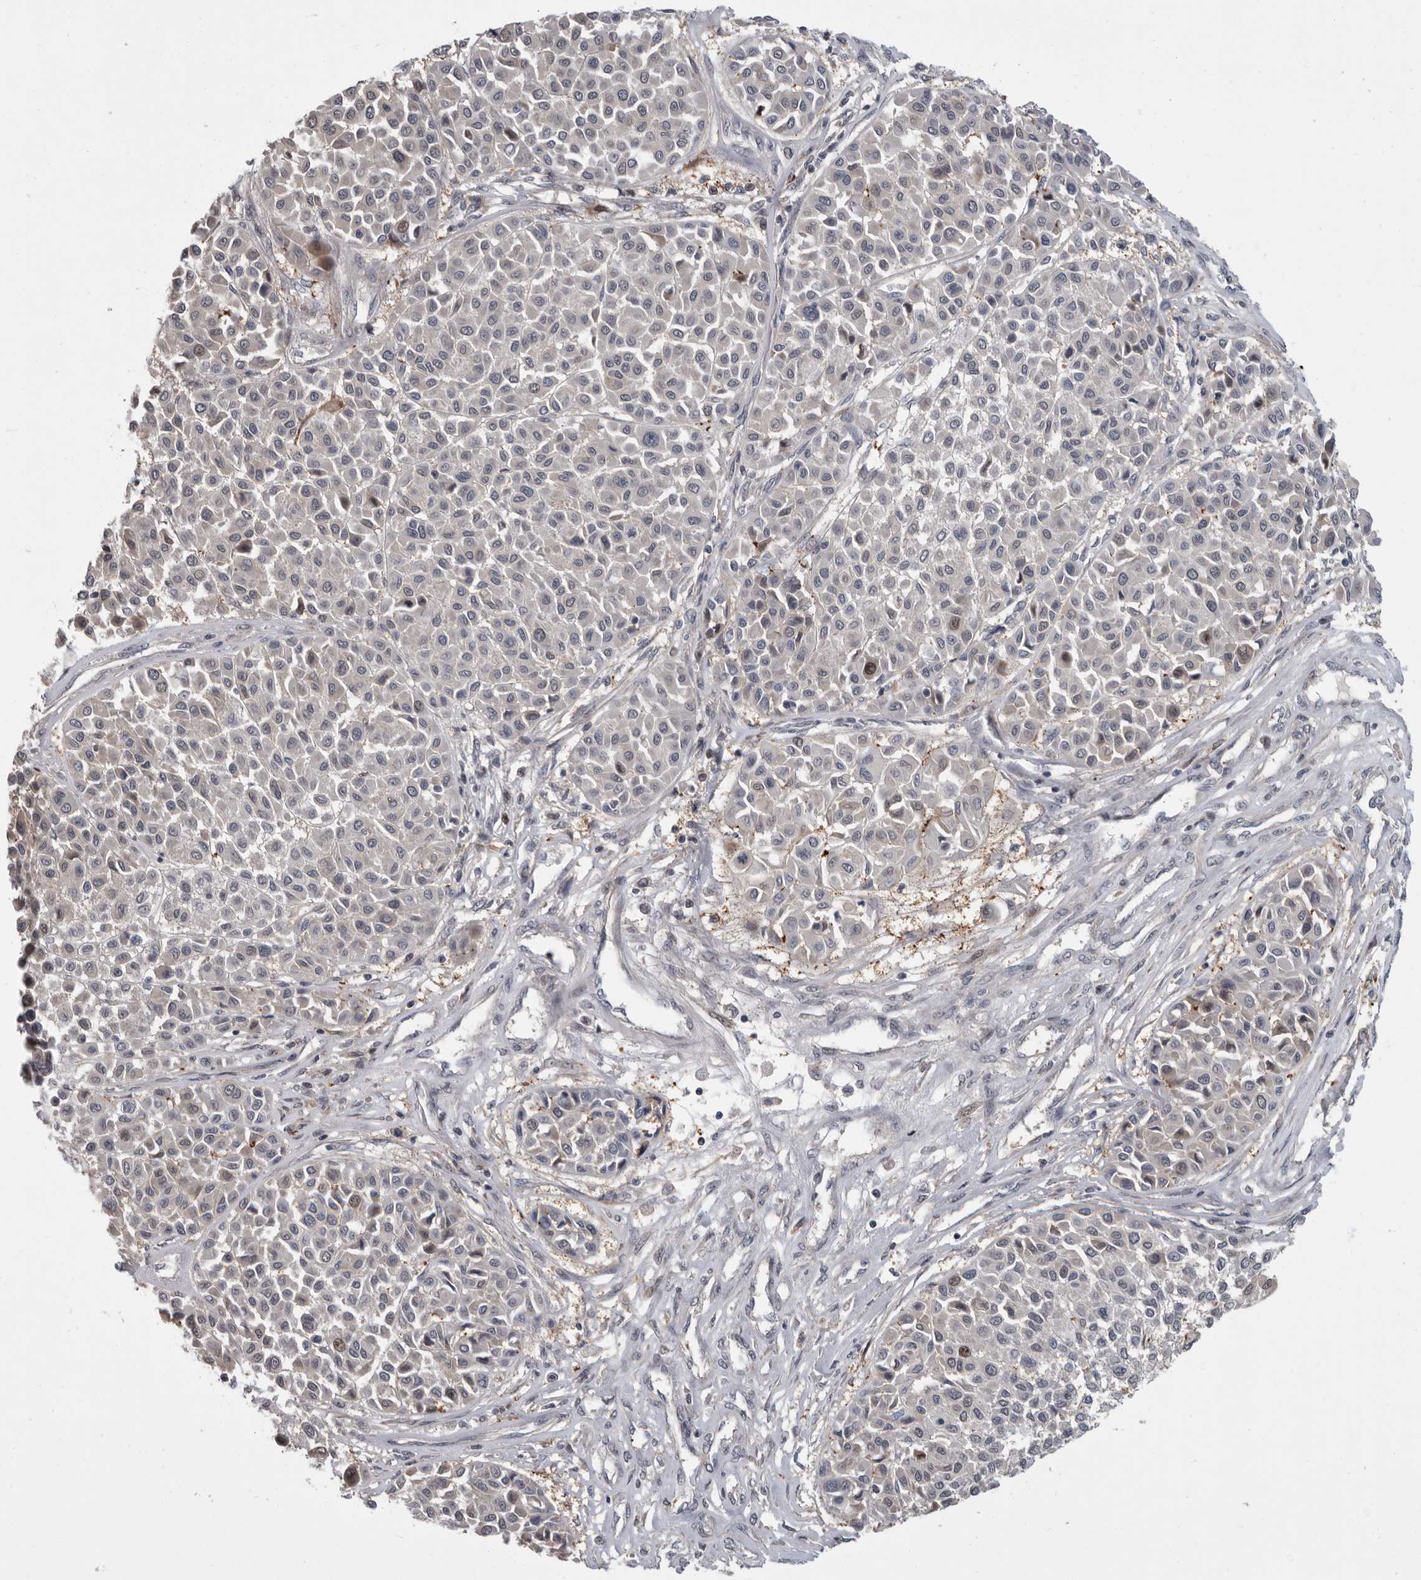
{"staining": {"intensity": "negative", "quantity": "none", "location": "none"}, "tissue": "melanoma", "cell_type": "Tumor cells", "image_type": "cancer", "snomed": [{"axis": "morphology", "description": "Malignant melanoma, Metastatic site"}, {"axis": "topography", "description": "Soft tissue"}], "caption": "The IHC histopathology image has no significant staining in tumor cells of melanoma tissue.", "gene": "PDE7A", "patient": {"sex": "male", "age": 41}}